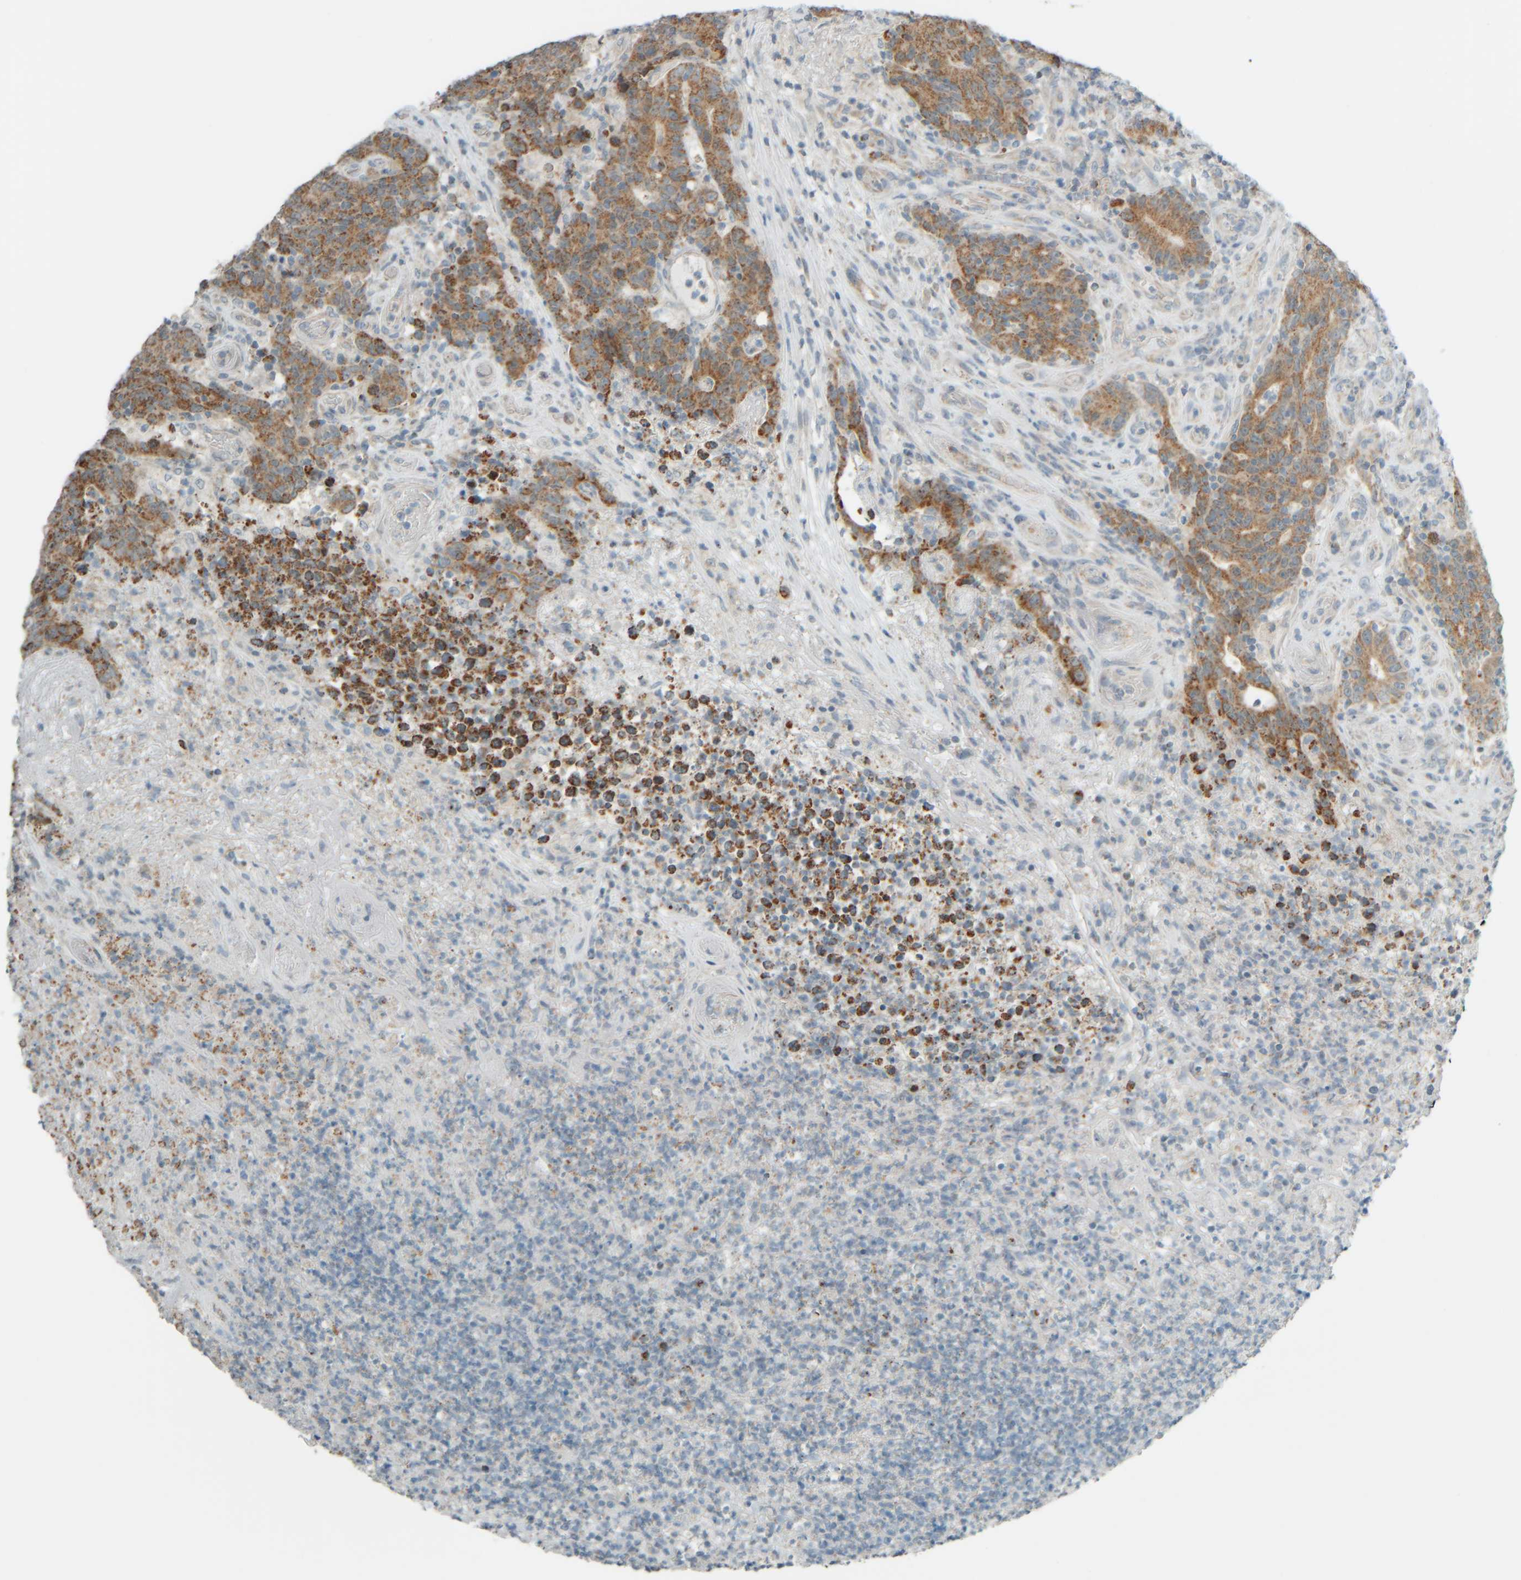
{"staining": {"intensity": "moderate", "quantity": ">75%", "location": "cytoplasmic/membranous"}, "tissue": "colorectal cancer", "cell_type": "Tumor cells", "image_type": "cancer", "snomed": [{"axis": "morphology", "description": "Normal tissue, NOS"}, {"axis": "morphology", "description": "Adenocarcinoma, NOS"}, {"axis": "topography", "description": "Colon"}], "caption": "Protein staining of colorectal adenocarcinoma tissue demonstrates moderate cytoplasmic/membranous staining in approximately >75% of tumor cells.", "gene": "PTGES3L-AARSD1", "patient": {"sex": "female", "age": 75}}